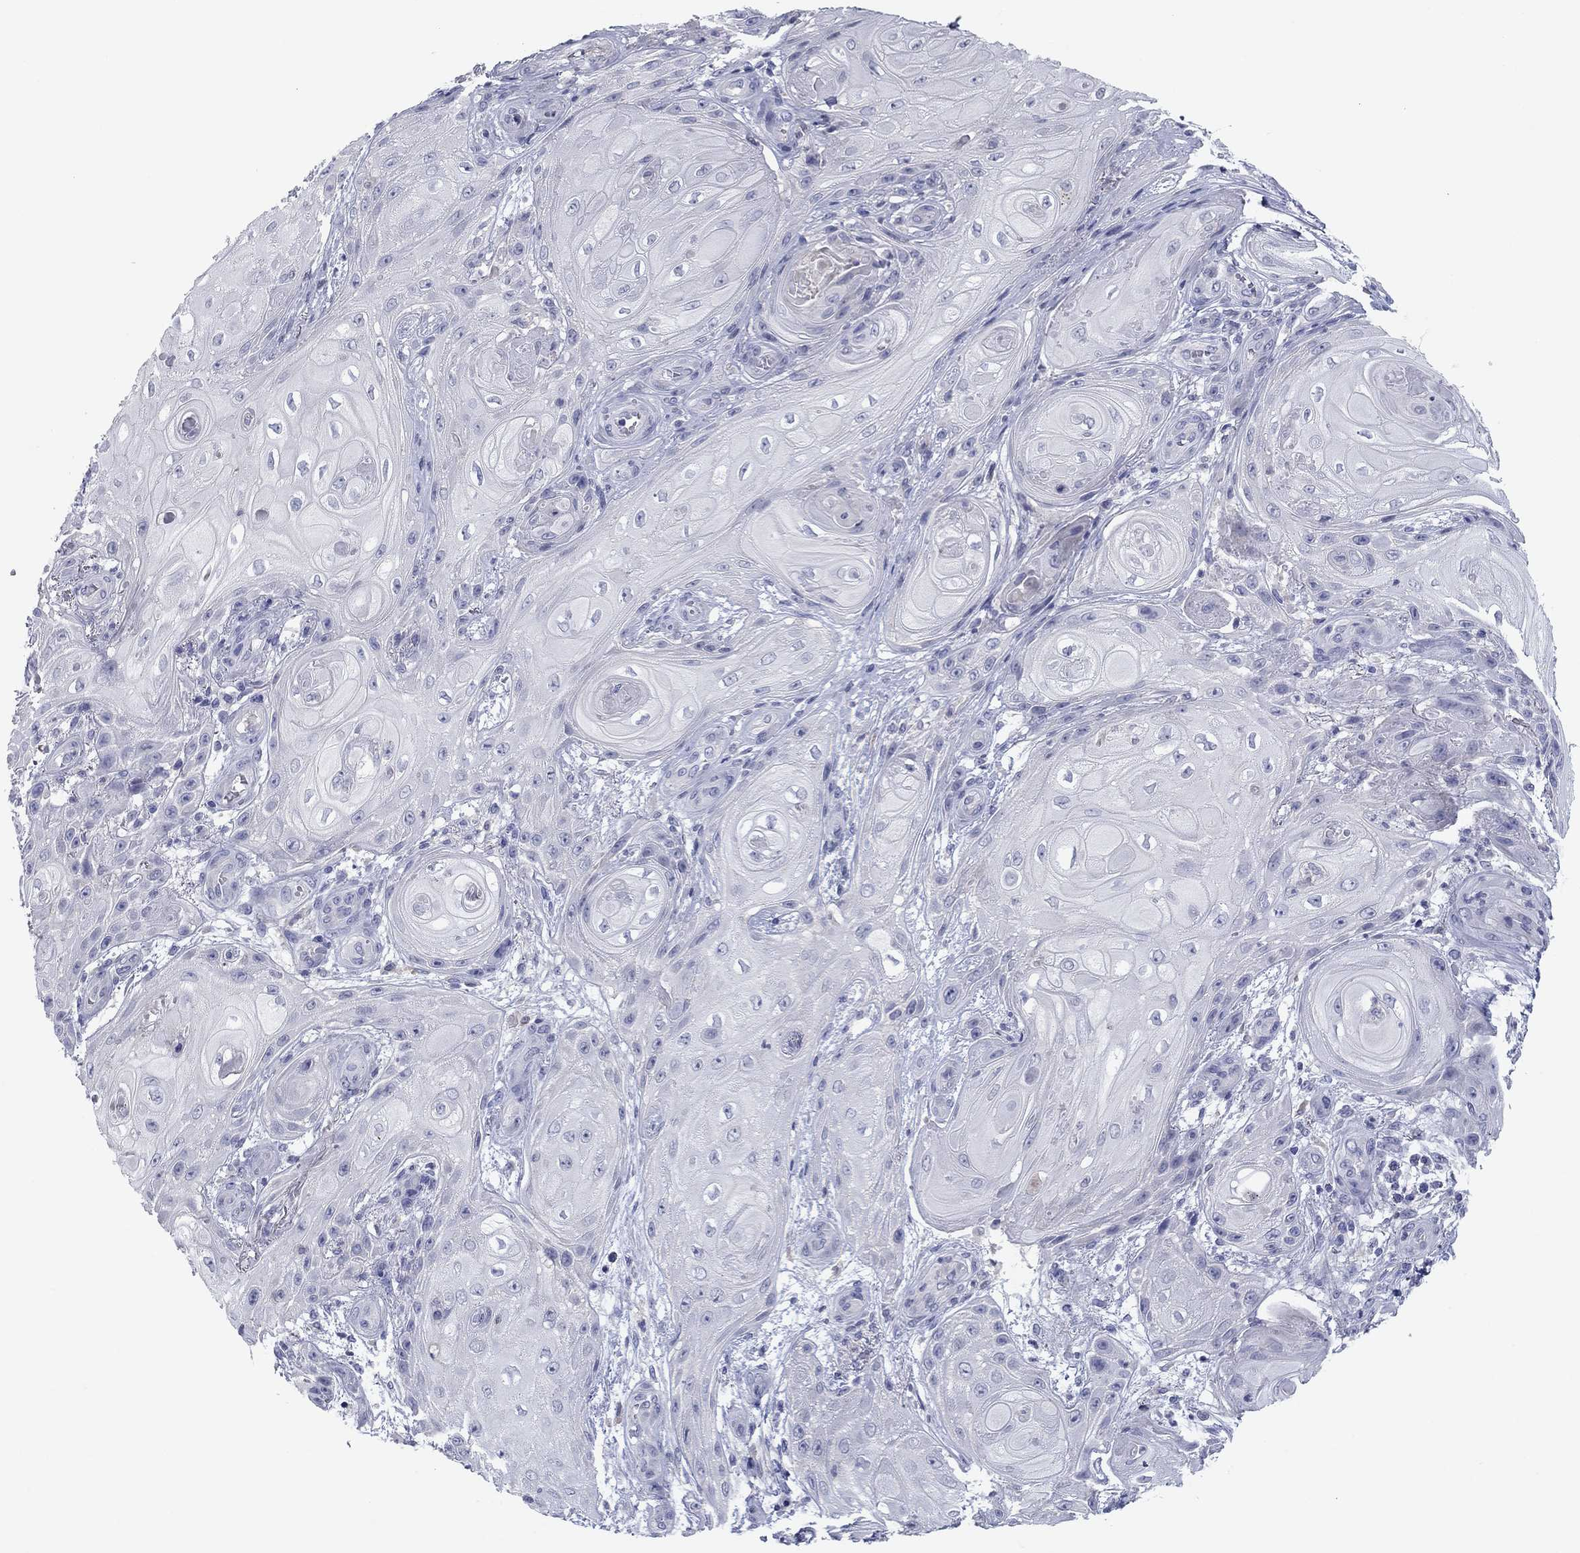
{"staining": {"intensity": "negative", "quantity": "none", "location": "none"}, "tissue": "skin cancer", "cell_type": "Tumor cells", "image_type": "cancer", "snomed": [{"axis": "morphology", "description": "Squamous cell carcinoma, NOS"}, {"axis": "topography", "description": "Skin"}], "caption": "Tumor cells show no significant staining in squamous cell carcinoma (skin).", "gene": "CNTNAP4", "patient": {"sex": "male", "age": 62}}